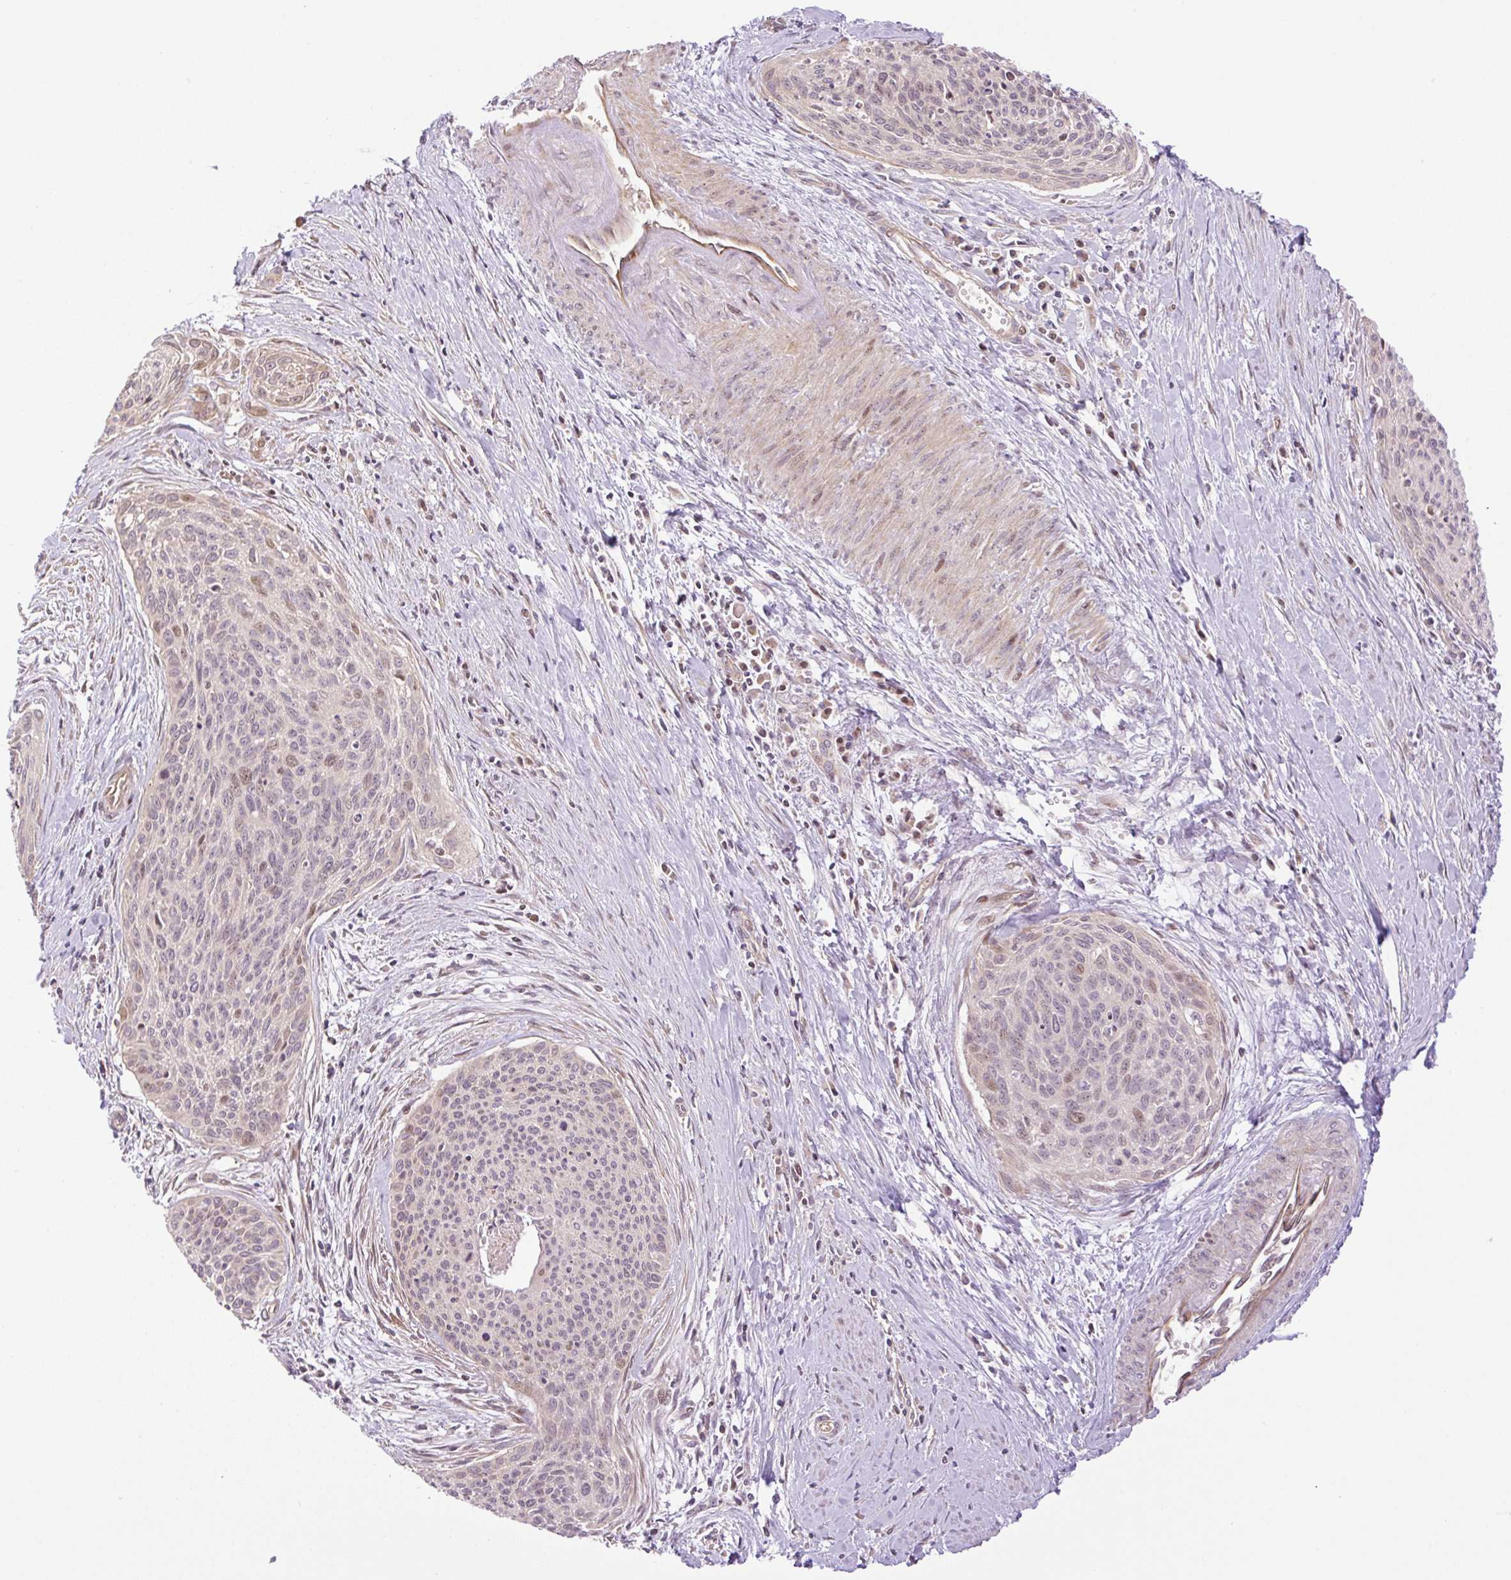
{"staining": {"intensity": "moderate", "quantity": "<25%", "location": "nuclear"}, "tissue": "cervical cancer", "cell_type": "Tumor cells", "image_type": "cancer", "snomed": [{"axis": "morphology", "description": "Squamous cell carcinoma, NOS"}, {"axis": "topography", "description": "Cervix"}], "caption": "Cervical squamous cell carcinoma stained with immunohistochemistry (IHC) reveals moderate nuclear positivity in about <25% of tumor cells. The staining was performed using DAB (3,3'-diaminobenzidine) to visualize the protein expression in brown, while the nuclei were stained in blue with hematoxylin (Magnification: 20x).", "gene": "ZNF394", "patient": {"sex": "female", "age": 55}}